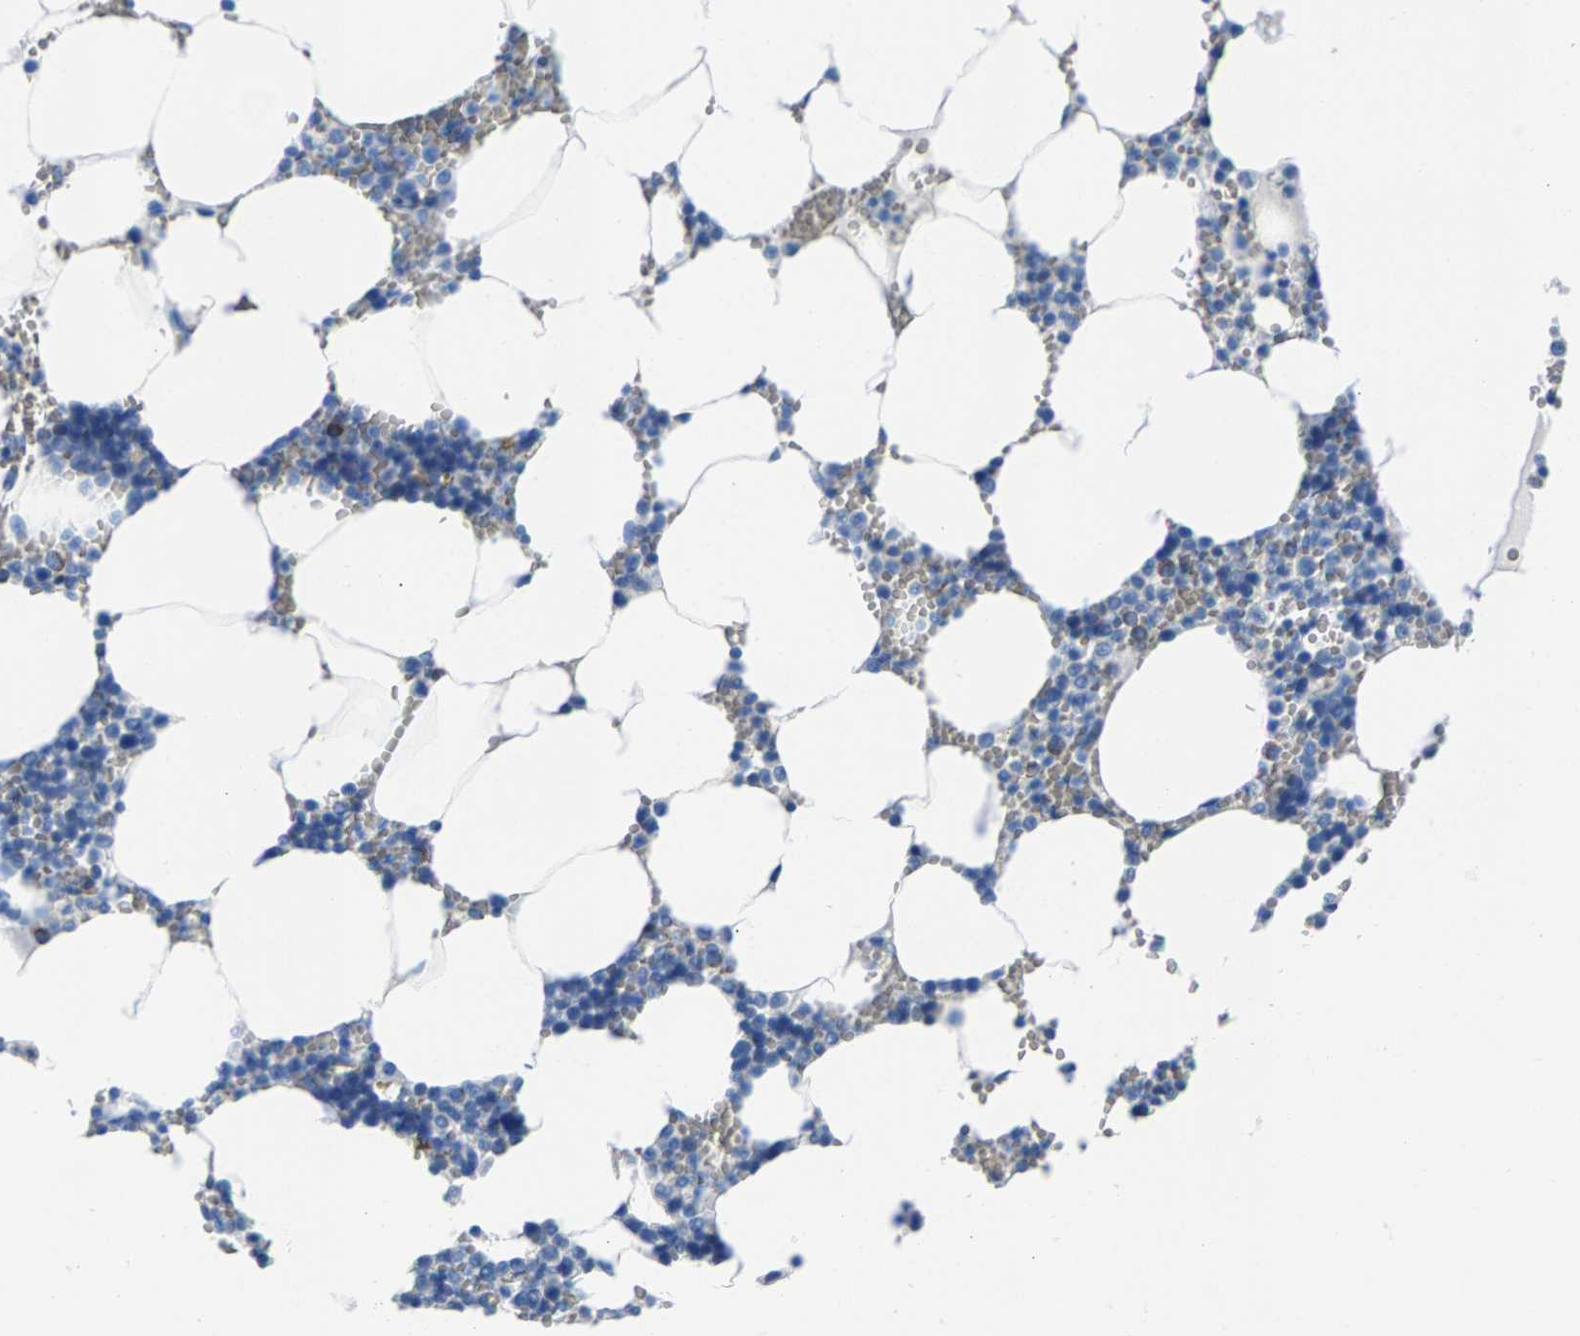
{"staining": {"intensity": "negative", "quantity": "none", "location": "none"}, "tissue": "bone marrow", "cell_type": "Hematopoietic cells", "image_type": "normal", "snomed": [{"axis": "morphology", "description": "Normal tissue, NOS"}, {"axis": "topography", "description": "Bone marrow"}], "caption": "DAB immunohistochemical staining of normal human bone marrow demonstrates no significant positivity in hematopoietic cells. The staining was performed using DAB to visualize the protein expression in brown, while the nuclei were stained in blue with hematoxylin (Magnification: 20x).", "gene": "CPS1", "patient": {"sex": "male", "age": 70}}